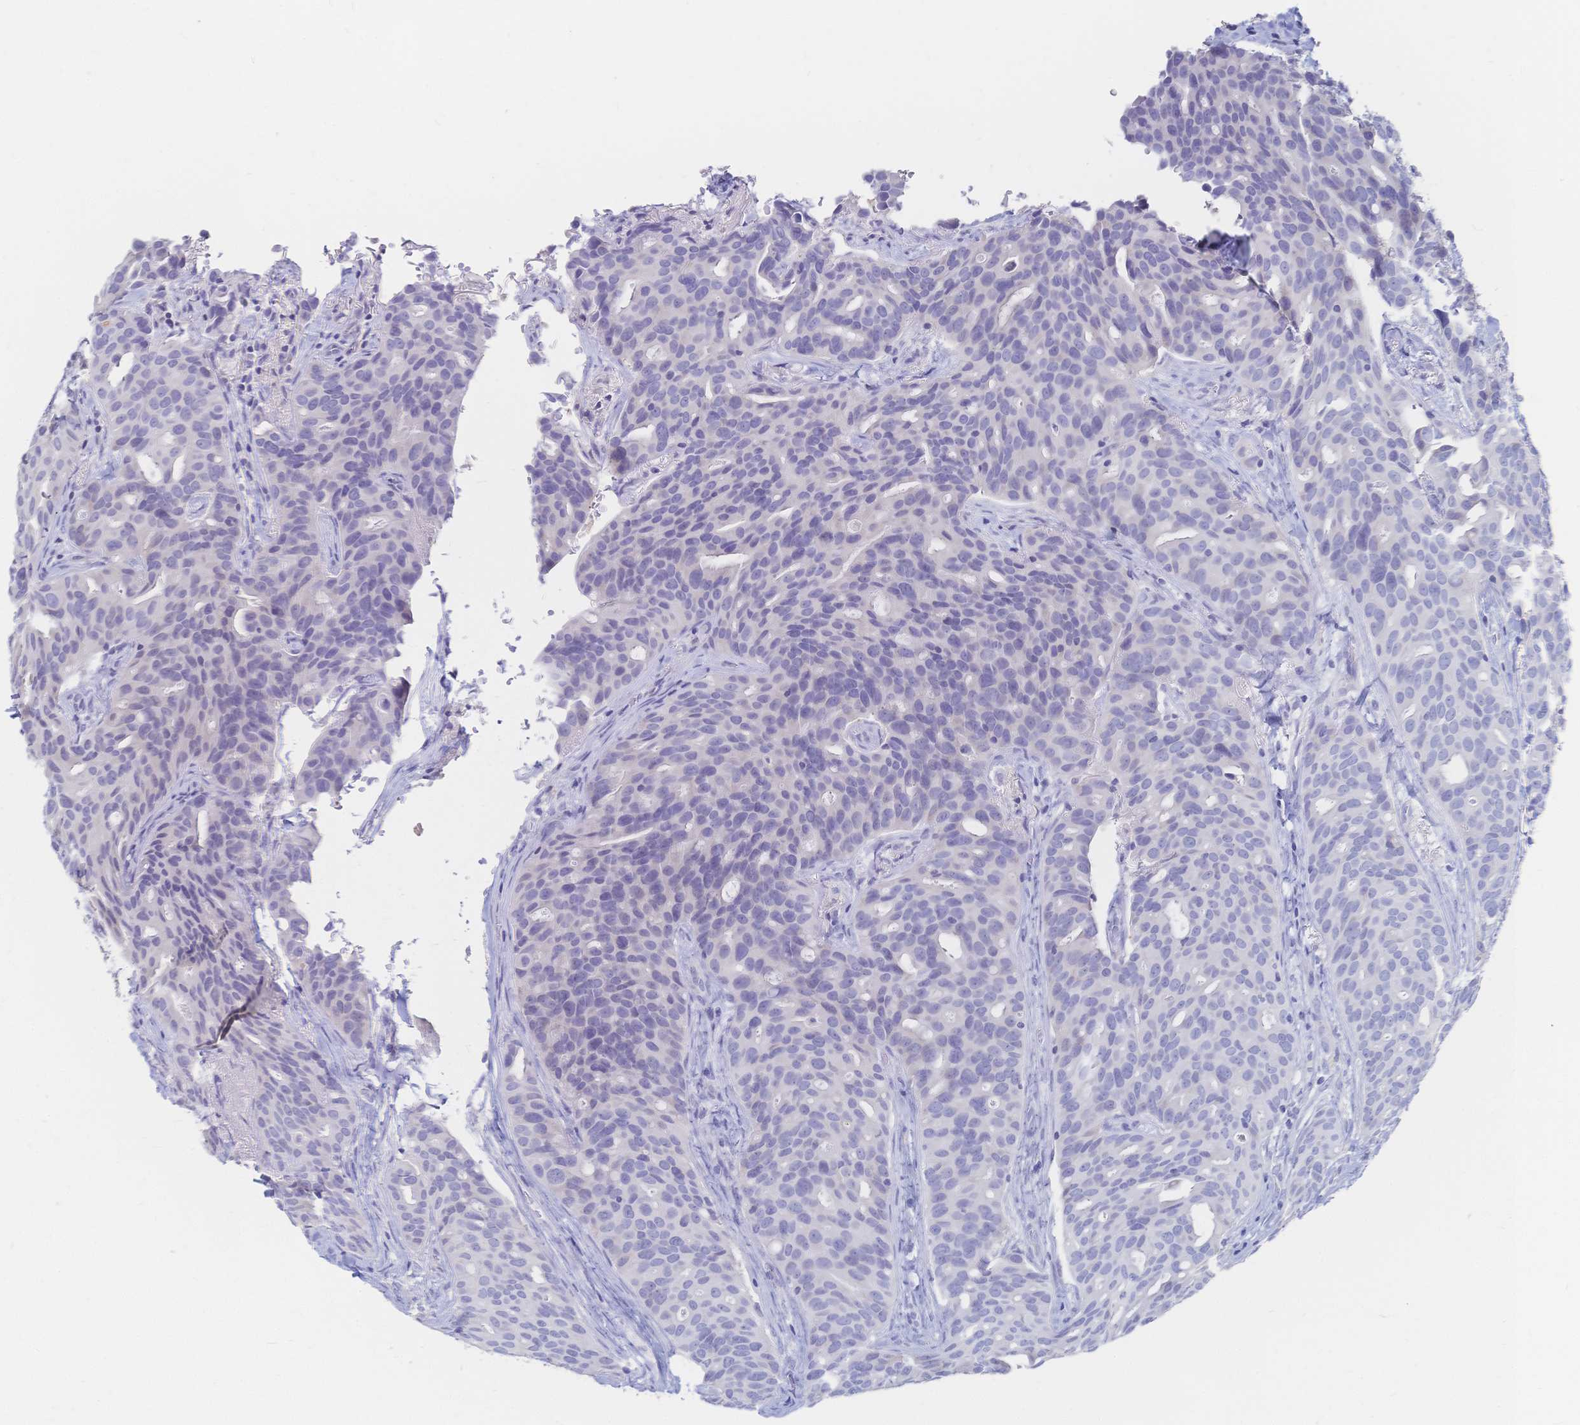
{"staining": {"intensity": "negative", "quantity": "none", "location": "none"}, "tissue": "breast cancer", "cell_type": "Tumor cells", "image_type": "cancer", "snomed": [{"axis": "morphology", "description": "Duct carcinoma"}, {"axis": "topography", "description": "Breast"}], "caption": "Breast cancer was stained to show a protein in brown. There is no significant staining in tumor cells.", "gene": "IL2RB", "patient": {"sex": "female", "age": 54}}